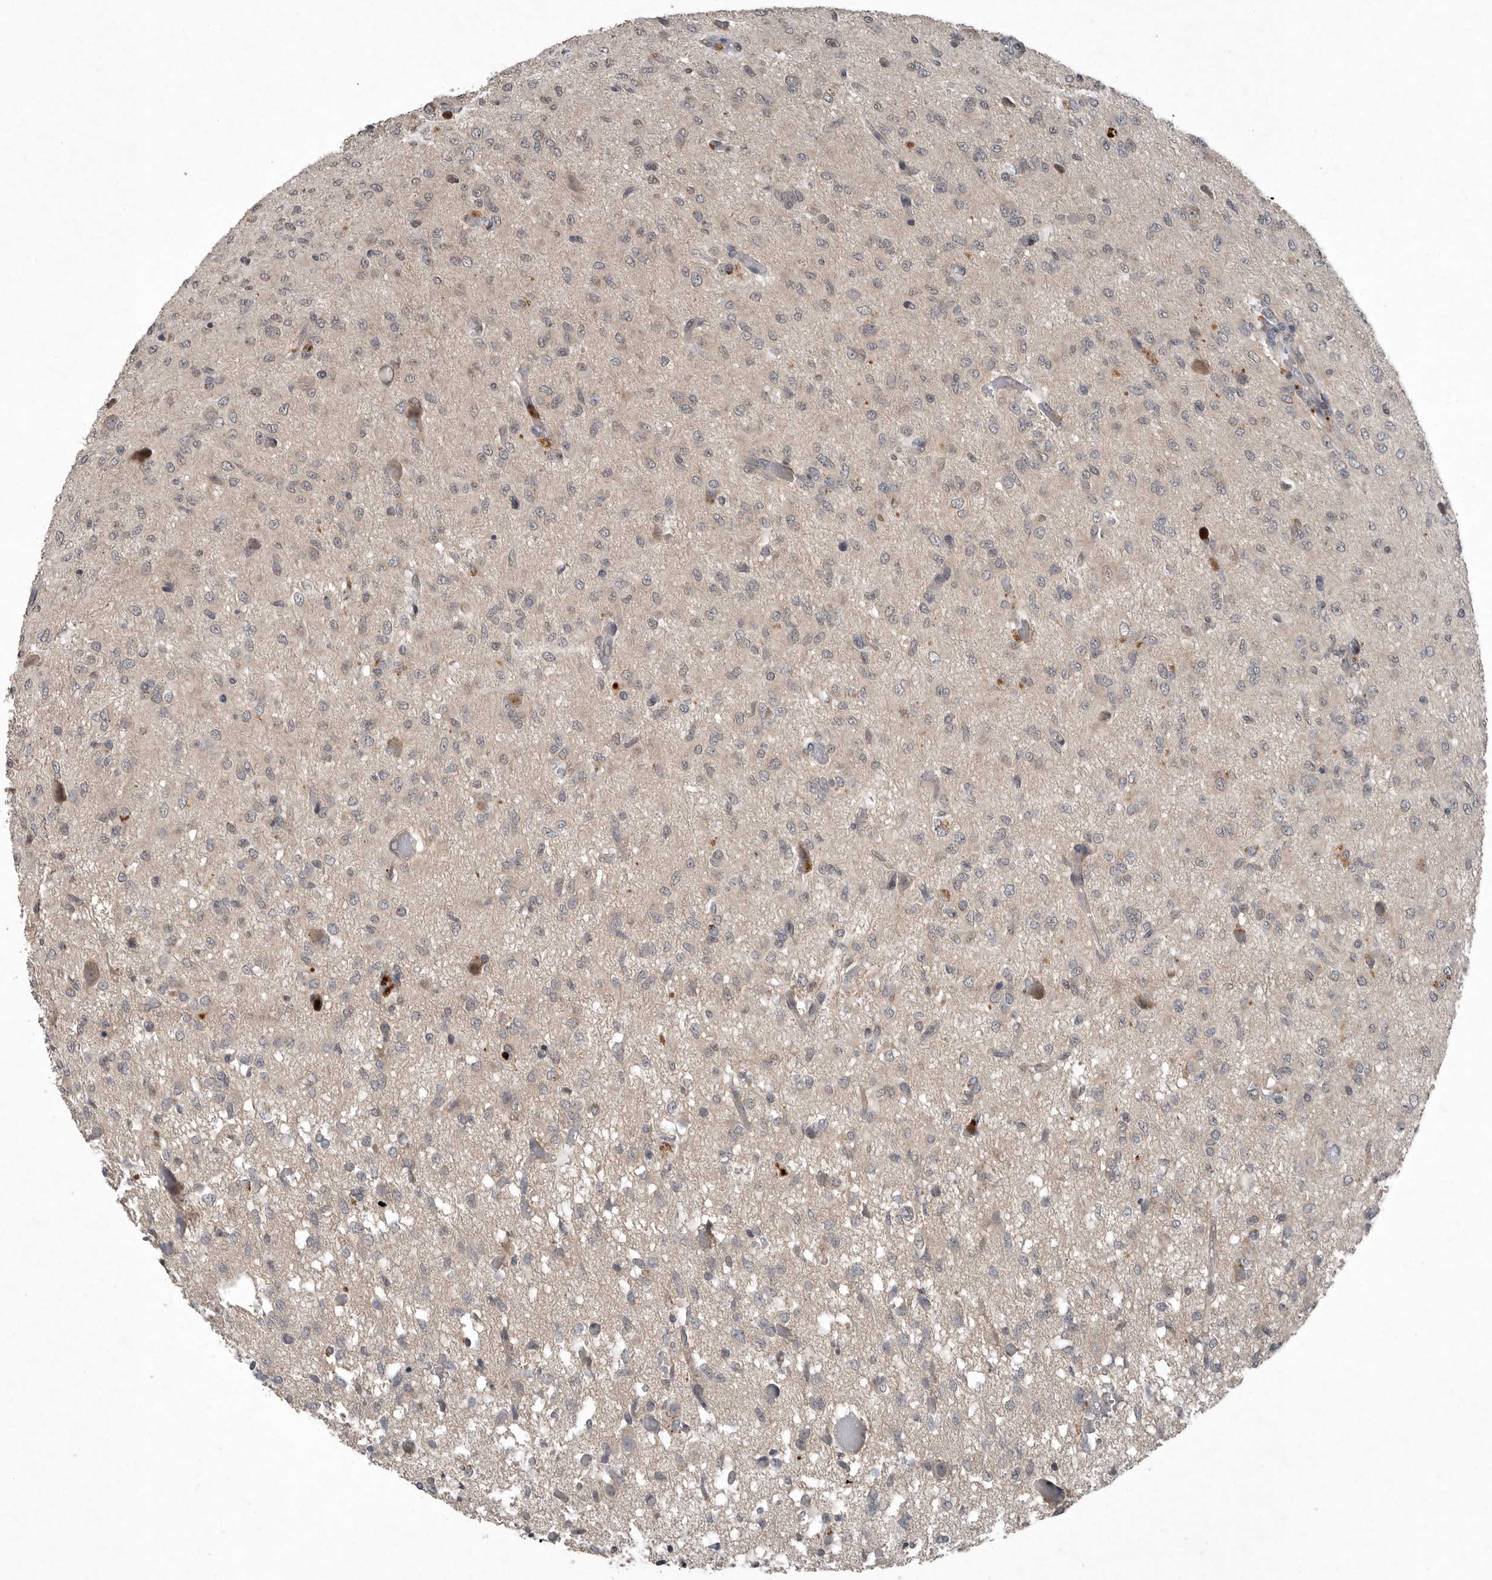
{"staining": {"intensity": "negative", "quantity": "none", "location": "none"}, "tissue": "glioma", "cell_type": "Tumor cells", "image_type": "cancer", "snomed": [{"axis": "morphology", "description": "Glioma, malignant, High grade"}, {"axis": "topography", "description": "Brain"}], "caption": "Immunohistochemistry (IHC) photomicrograph of neoplastic tissue: glioma stained with DAB (3,3'-diaminobenzidine) shows no significant protein positivity in tumor cells.", "gene": "SCP2", "patient": {"sex": "female", "age": 59}}